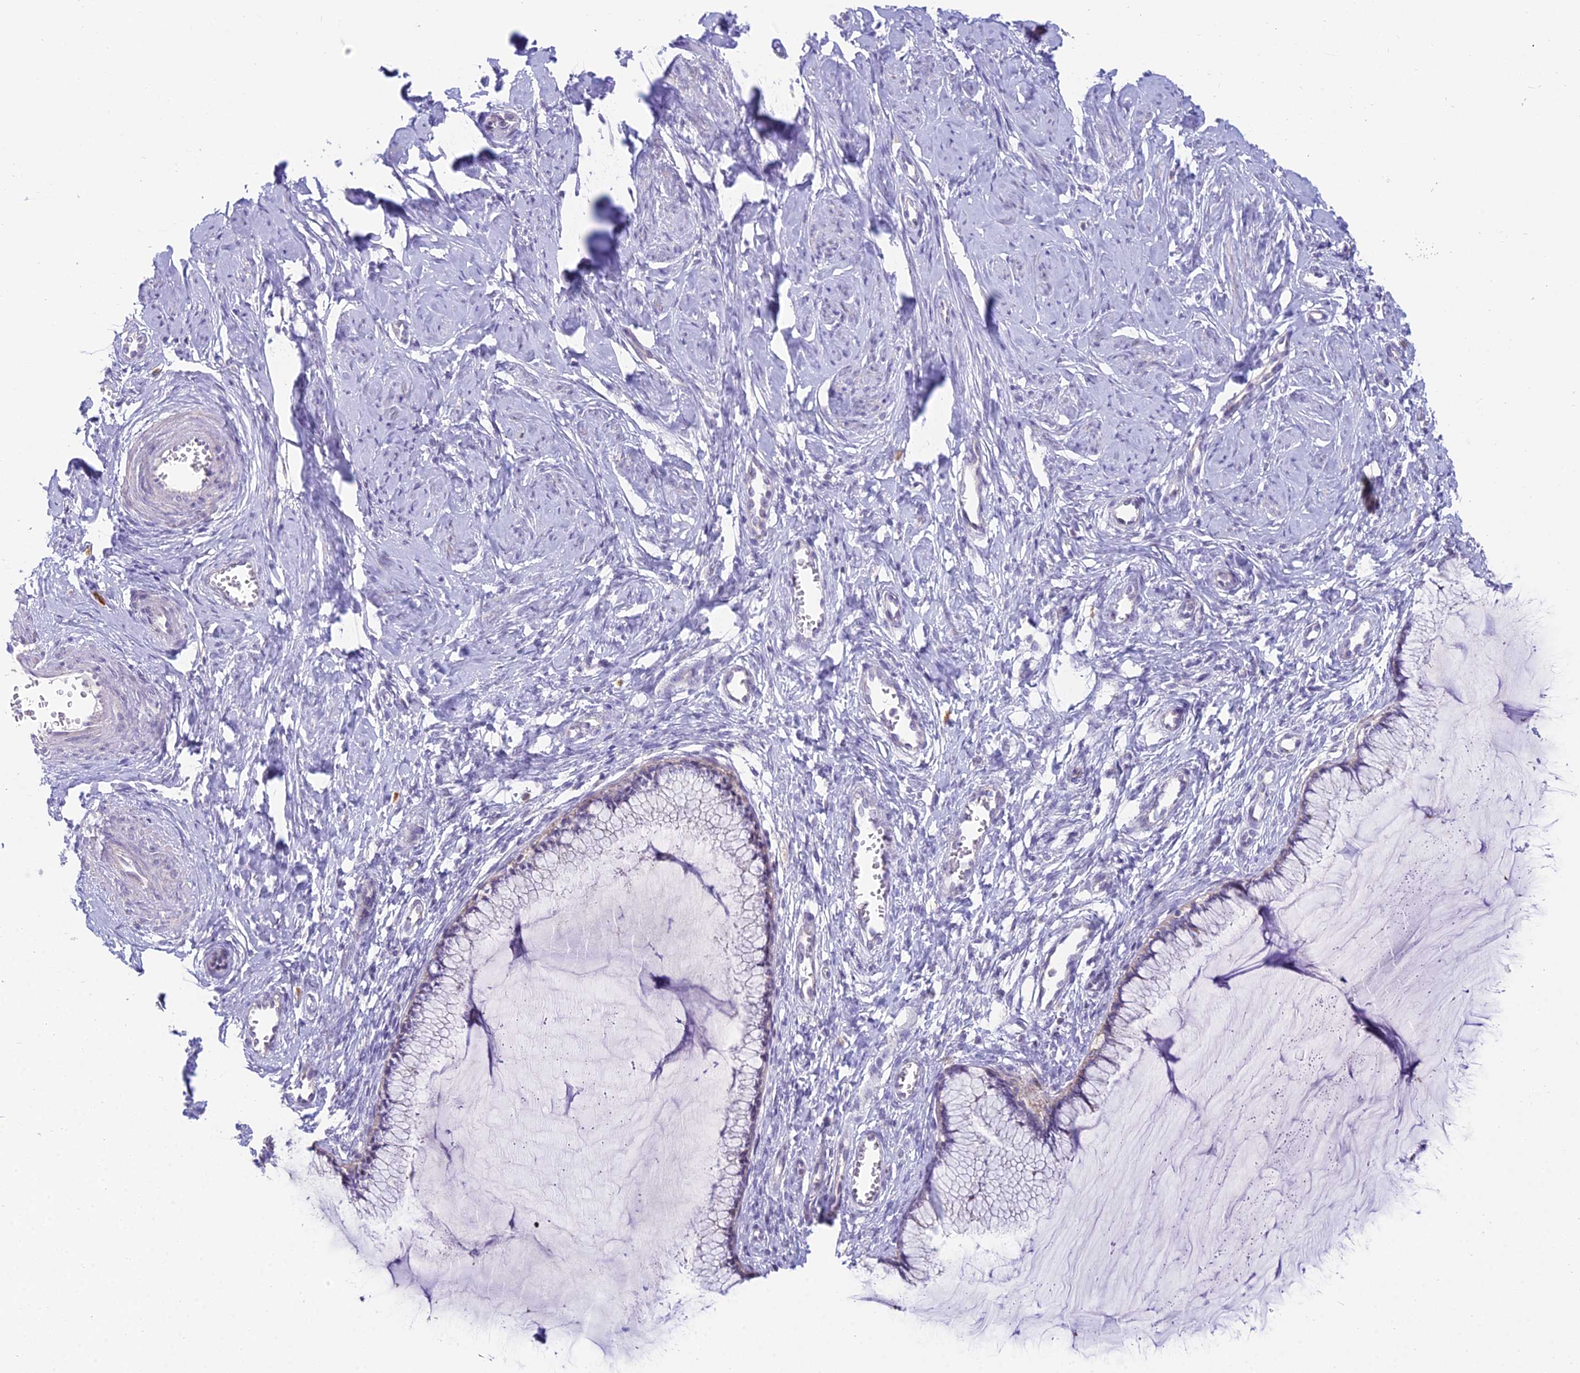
{"staining": {"intensity": "negative", "quantity": "none", "location": "none"}, "tissue": "cervix", "cell_type": "Glandular cells", "image_type": "normal", "snomed": [{"axis": "morphology", "description": "Normal tissue, NOS"}, {"axis": "morphology", "description": "Adenocarcinoma, NOS"}, {"axis": "topography", "description": "Cervix"}], "caption": "High magnification brightfield microscopy of benign cervix stained with DAB (brown) and counterstained with hematoxylin (blue): glandular cells show no significant staining.", "gene": "CFAP206", "patient": {"sex": "female", "age": 29}}